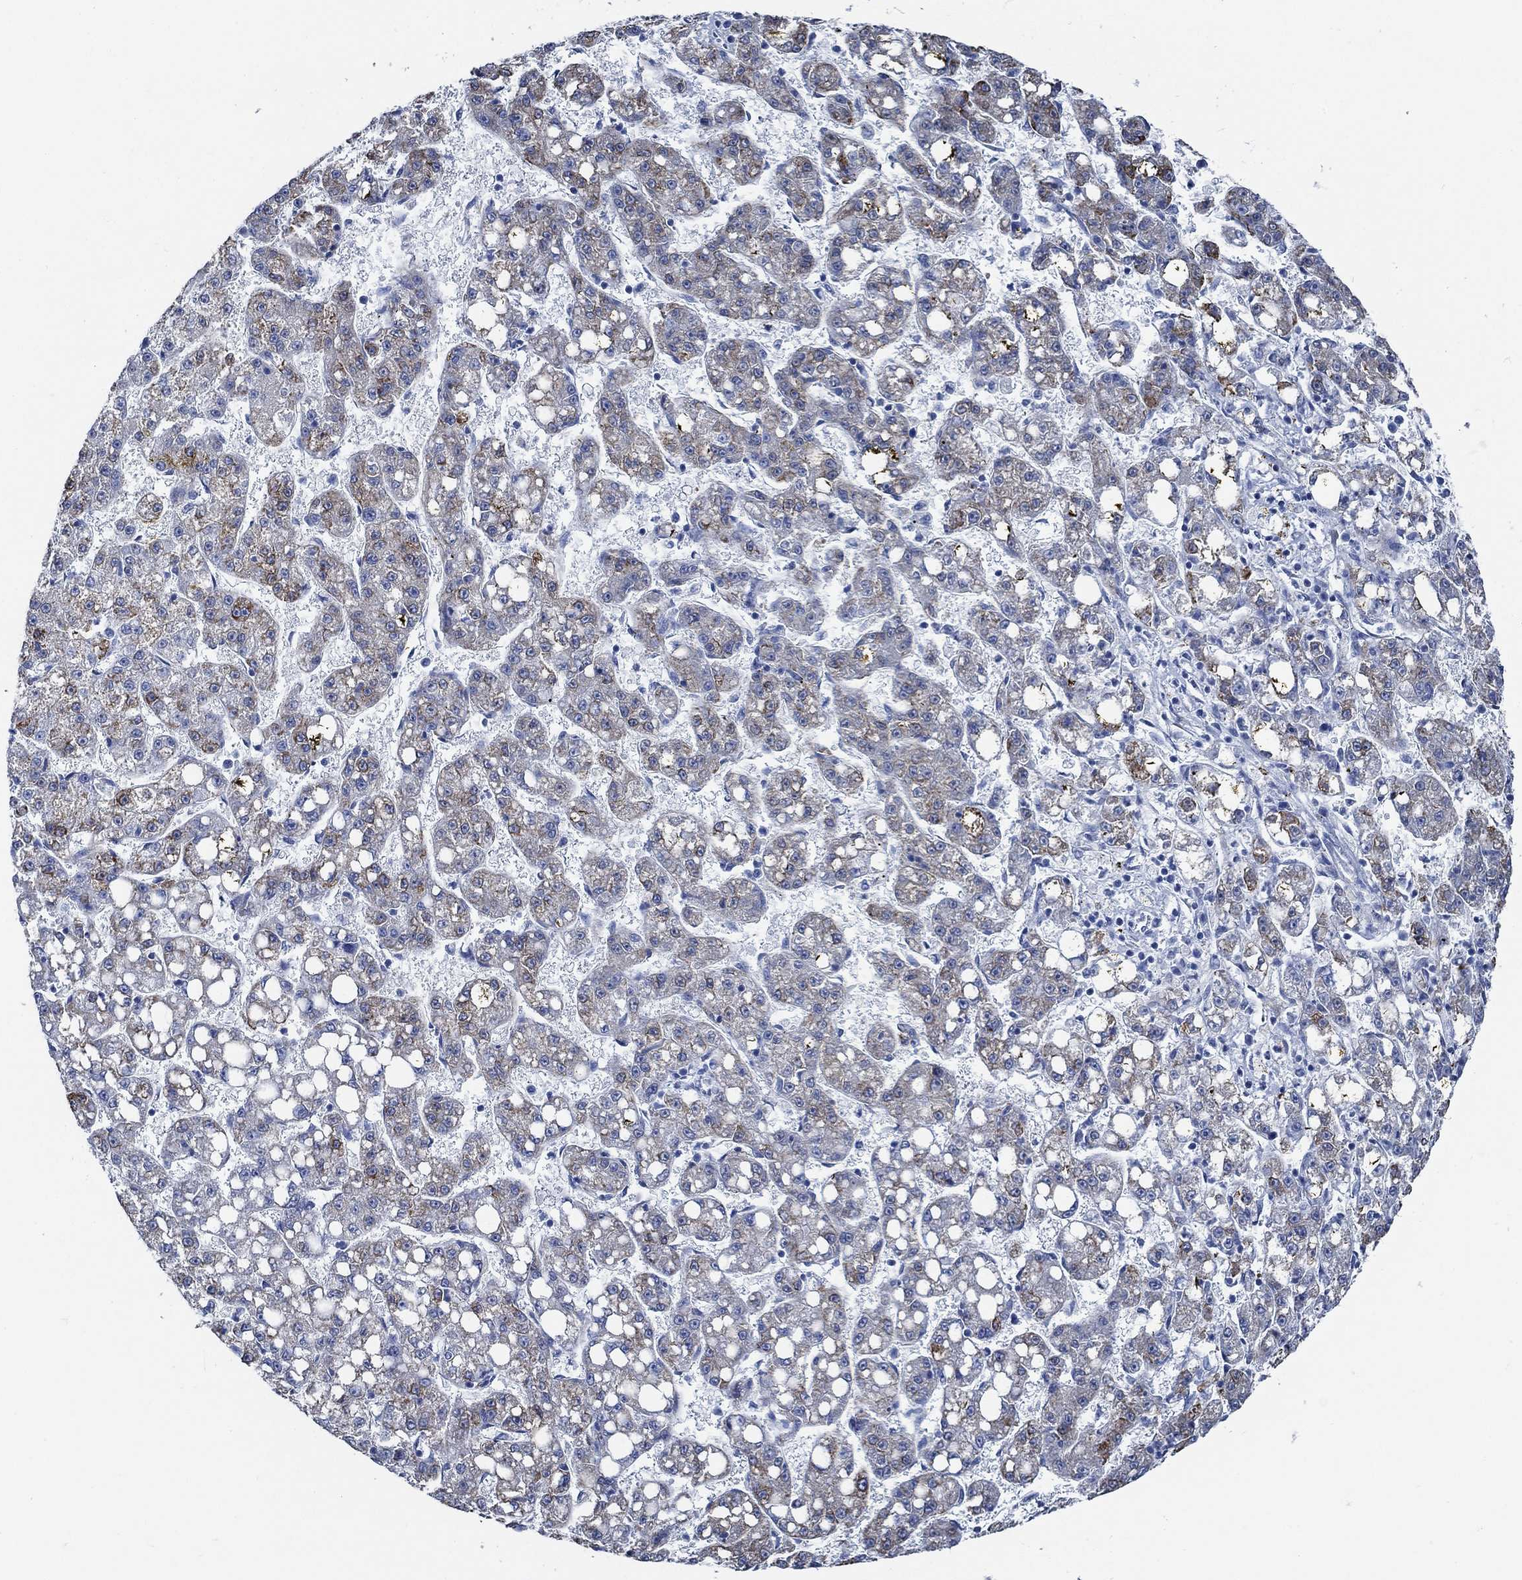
{"staining": {"intensity": "strong", "quantity": "<25%", "location": "cytoplasmic/membranous"}, "tissue": "liver cancer", "cell_type": "Tumor cells", "image_type": "cancer", "snomed": [{"axis": "morphology", "description": "Carcinoma, Hepatocellular, NOS"}, {"axis": "topography", "description": "Liver"}], "caption": "About <25% of tumor cells in liver cancer display strong cytoplasmic/membranous protein positivity as visualized by brown immunohistochemical staining.", "gene": "HECW2", "patient": {"sex": "female", "age": 65}}